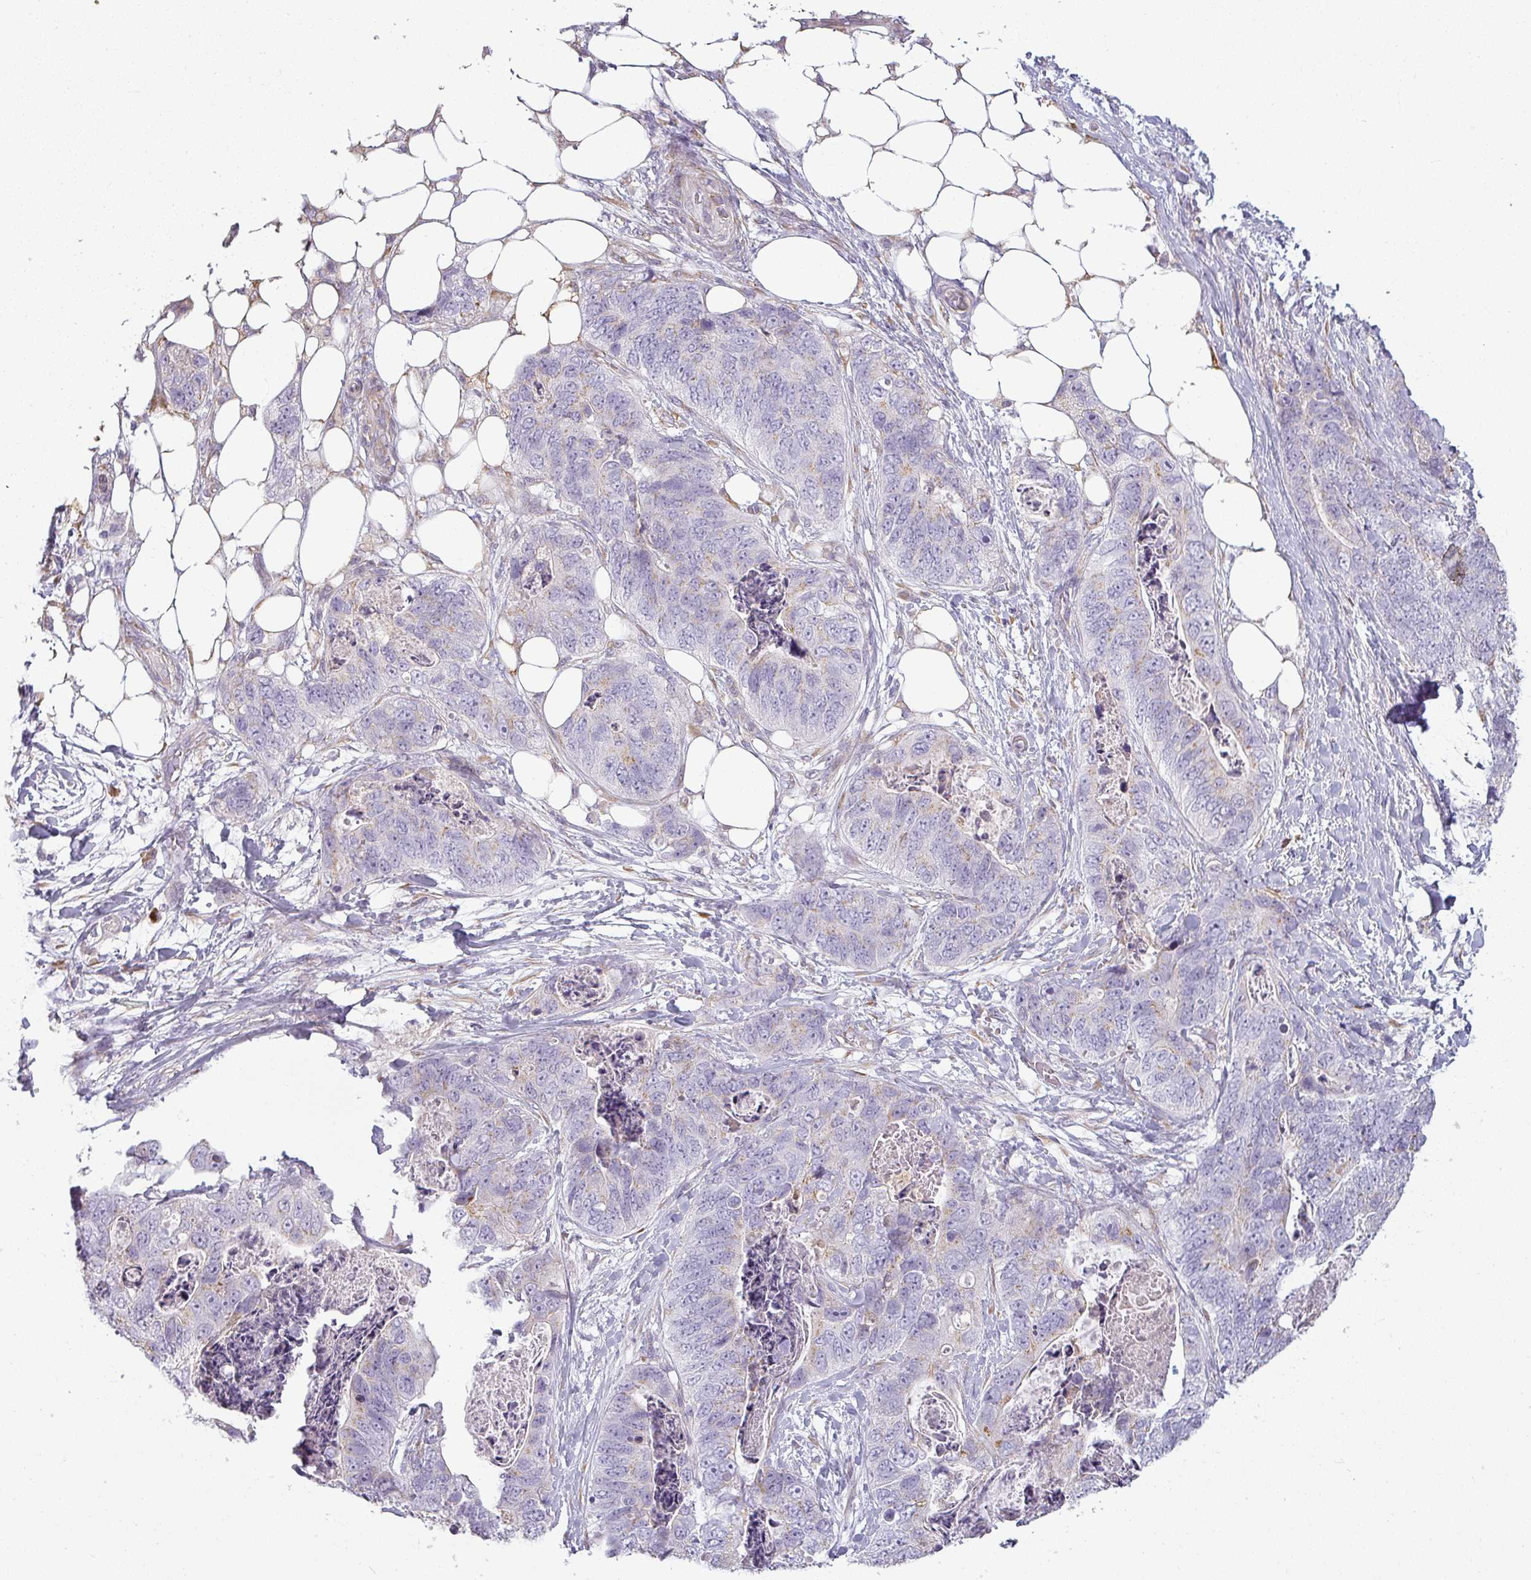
{"staining": {"intensity": "negative", "quantity": "none", "location": "none"}, "tissue": "stomach cancer", "cell_type": "Tumor cells", "image_type": "cancer", "snomed": [{"axis": "morphology", "description": "Adenocarcinoma, NOS"}, {"axis": "topography", "description": "Stomach"}], "caption": "An image of stomach cancer (adenocarcinoma) stained for a protein shows no brown staining in tumor cells.", "gene": "CCDC144A", "patient": {"sex": "female", "age": 89}}